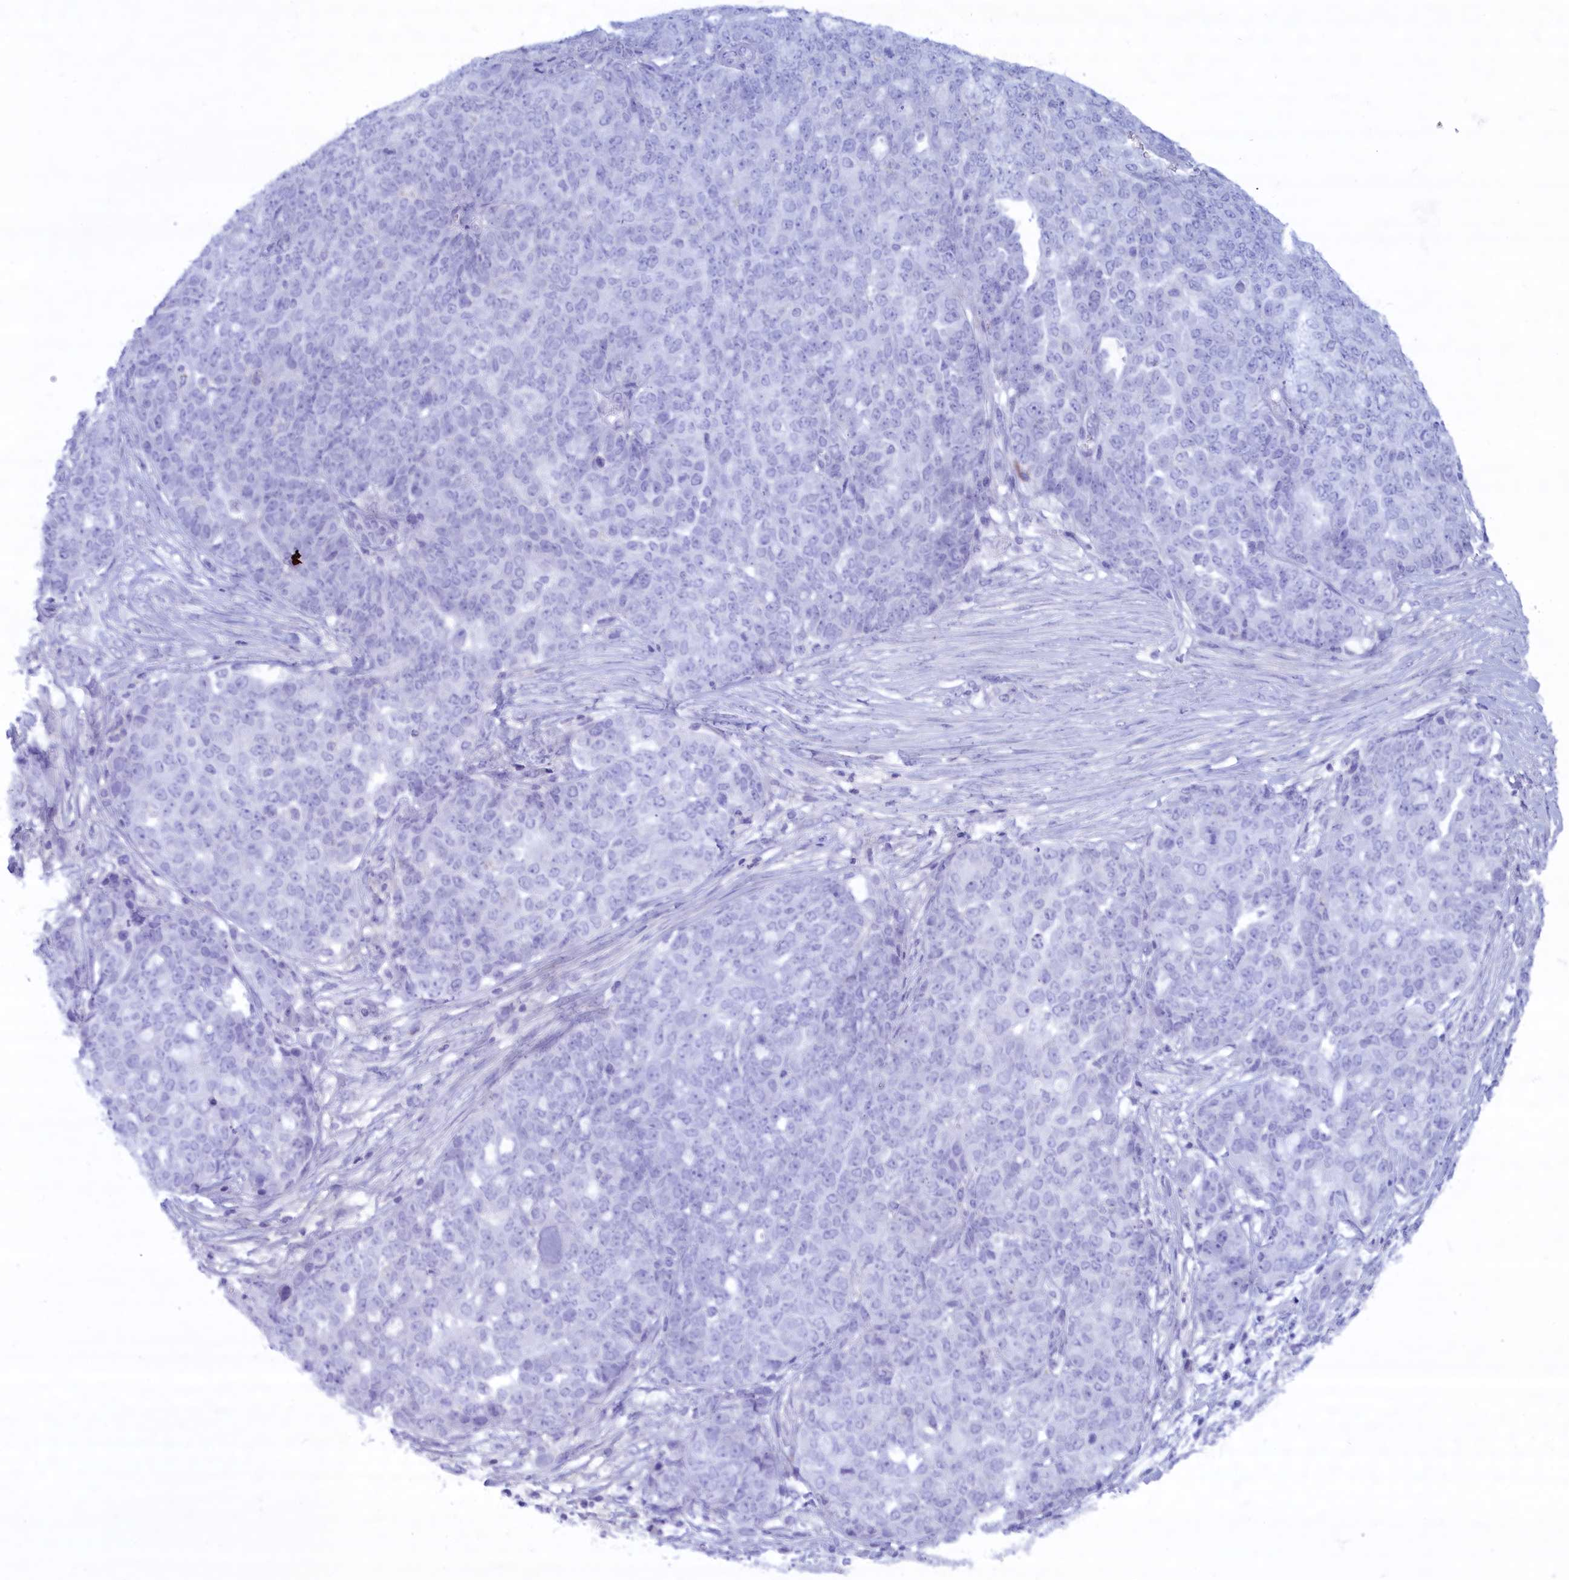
{"staining": {"intensity": "negative", "quantity": "none", "location": "none"}, "tissue": "ovarian cancer", "cell_type": "Tumor cells", "image_type": "cancer", "snomed": [{"axis": "morphology", "description": "Cystadenocarcinoma, serous, NOS"}, {"axis": "topography", "description": "Soft tissue"}, {"axis": "topography", "description": "Ovary"}], "caption": "Human ovarian cancer (serous cystadenocarcinoma) stained for a protein using immunohistochemistry (IHC) displays no expression in tumor cells.", "gene": "MPV17L2", "patient": {"sex": "female", "age": 57}}